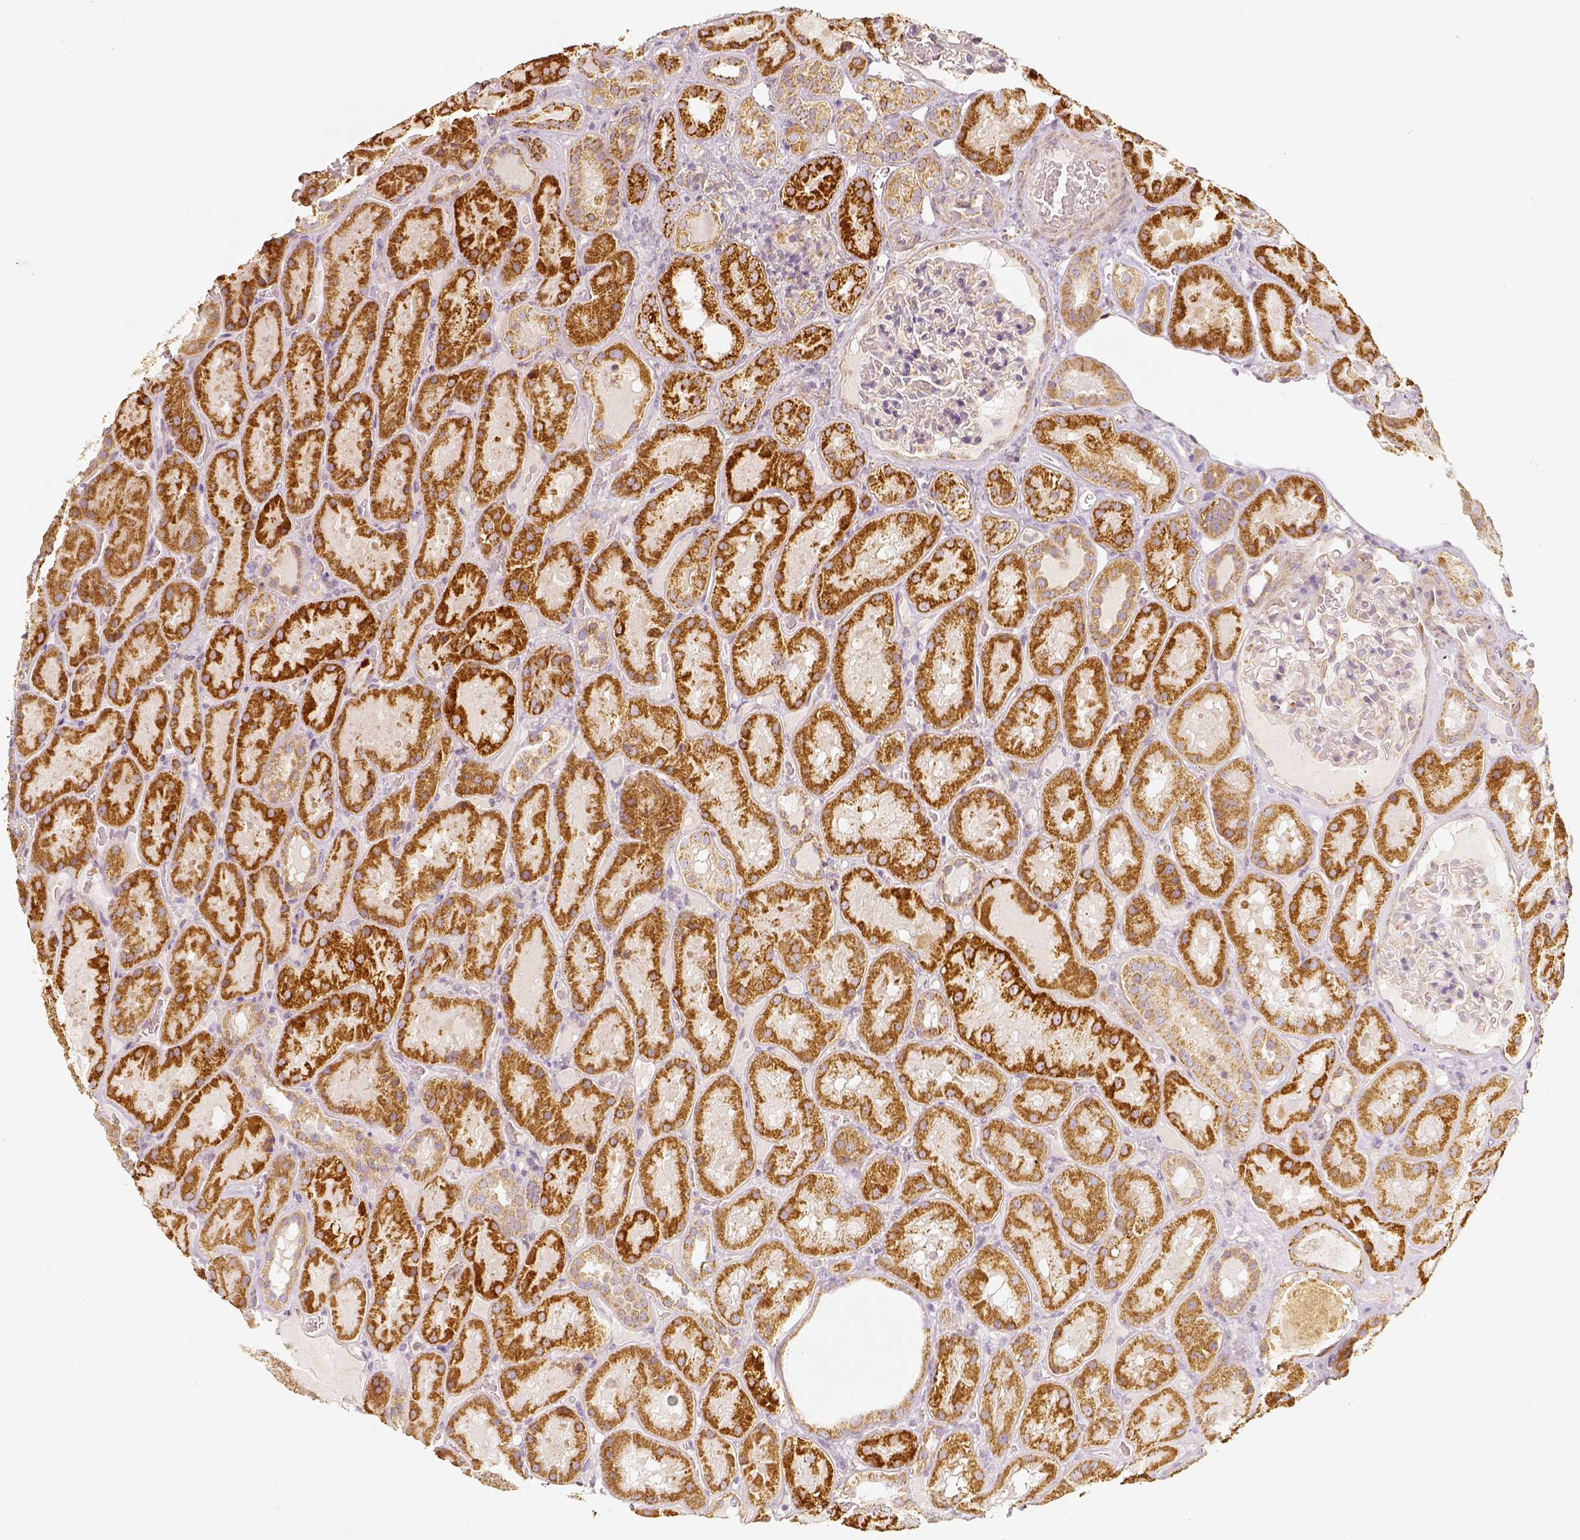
{"staining": {"intensity": "moderate", "quantity": "<25%", "location": "cytoplasmic/membranous"}, "tissue": "kidney", "cell_type": "Cells in glomeruli", "image_type": "normal", "snomed": [{"axis": "morphology", "description": "Normal tissue, NOS"}, {"axis": "topography", "description": "Kidney"}], "caption": "A histopathology image showing moderate cytoplasmic/membranous expression in approximately <25% of cells in glomeruli in normal kidney, as visualized by brown immunohistochemical staining.", "gene": "PGAM5", "patient": {"sex": "male", "age": 73}}